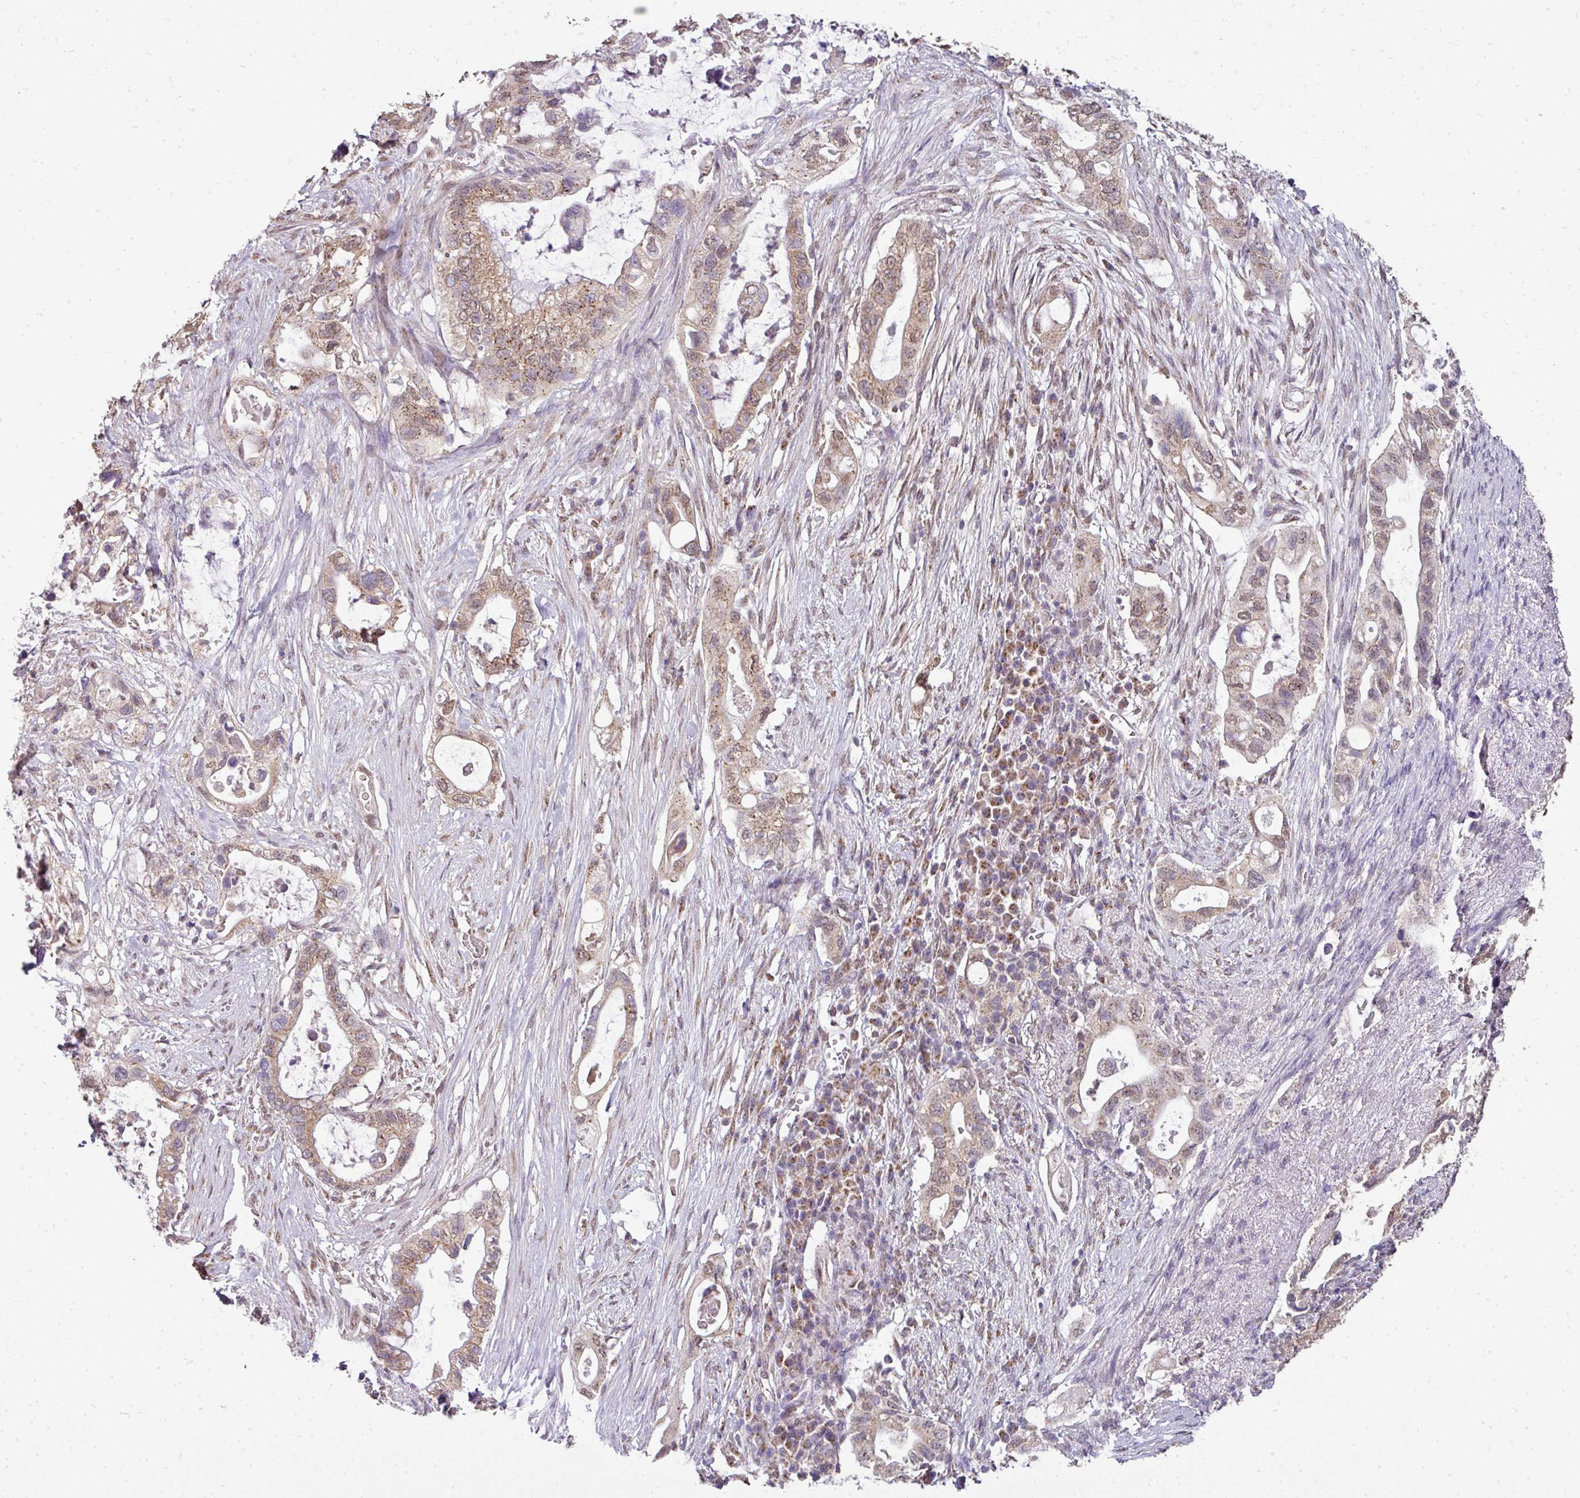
{"staining": {"intensity": "weak", "quantity": ">75%", "location": "cytoplasmic/membranous"}, "tissue": "pancreatic cancer", "cell_type": "Tumor cells", "image_type": "cancer", "snomed": [{"axis": "morphology", "description": "Adenocarcinoma, NOS"}, {"axis": "topography", "description": "Pancreas"}], "caption": "Tumor cells reveal low levels of weak cytoplasmic/membranous expression in approximately >75% of cells in human pancreatic adenocarcinoma.", "gene": "JPH2", "patient": {"sex": "female", "age": 72}}